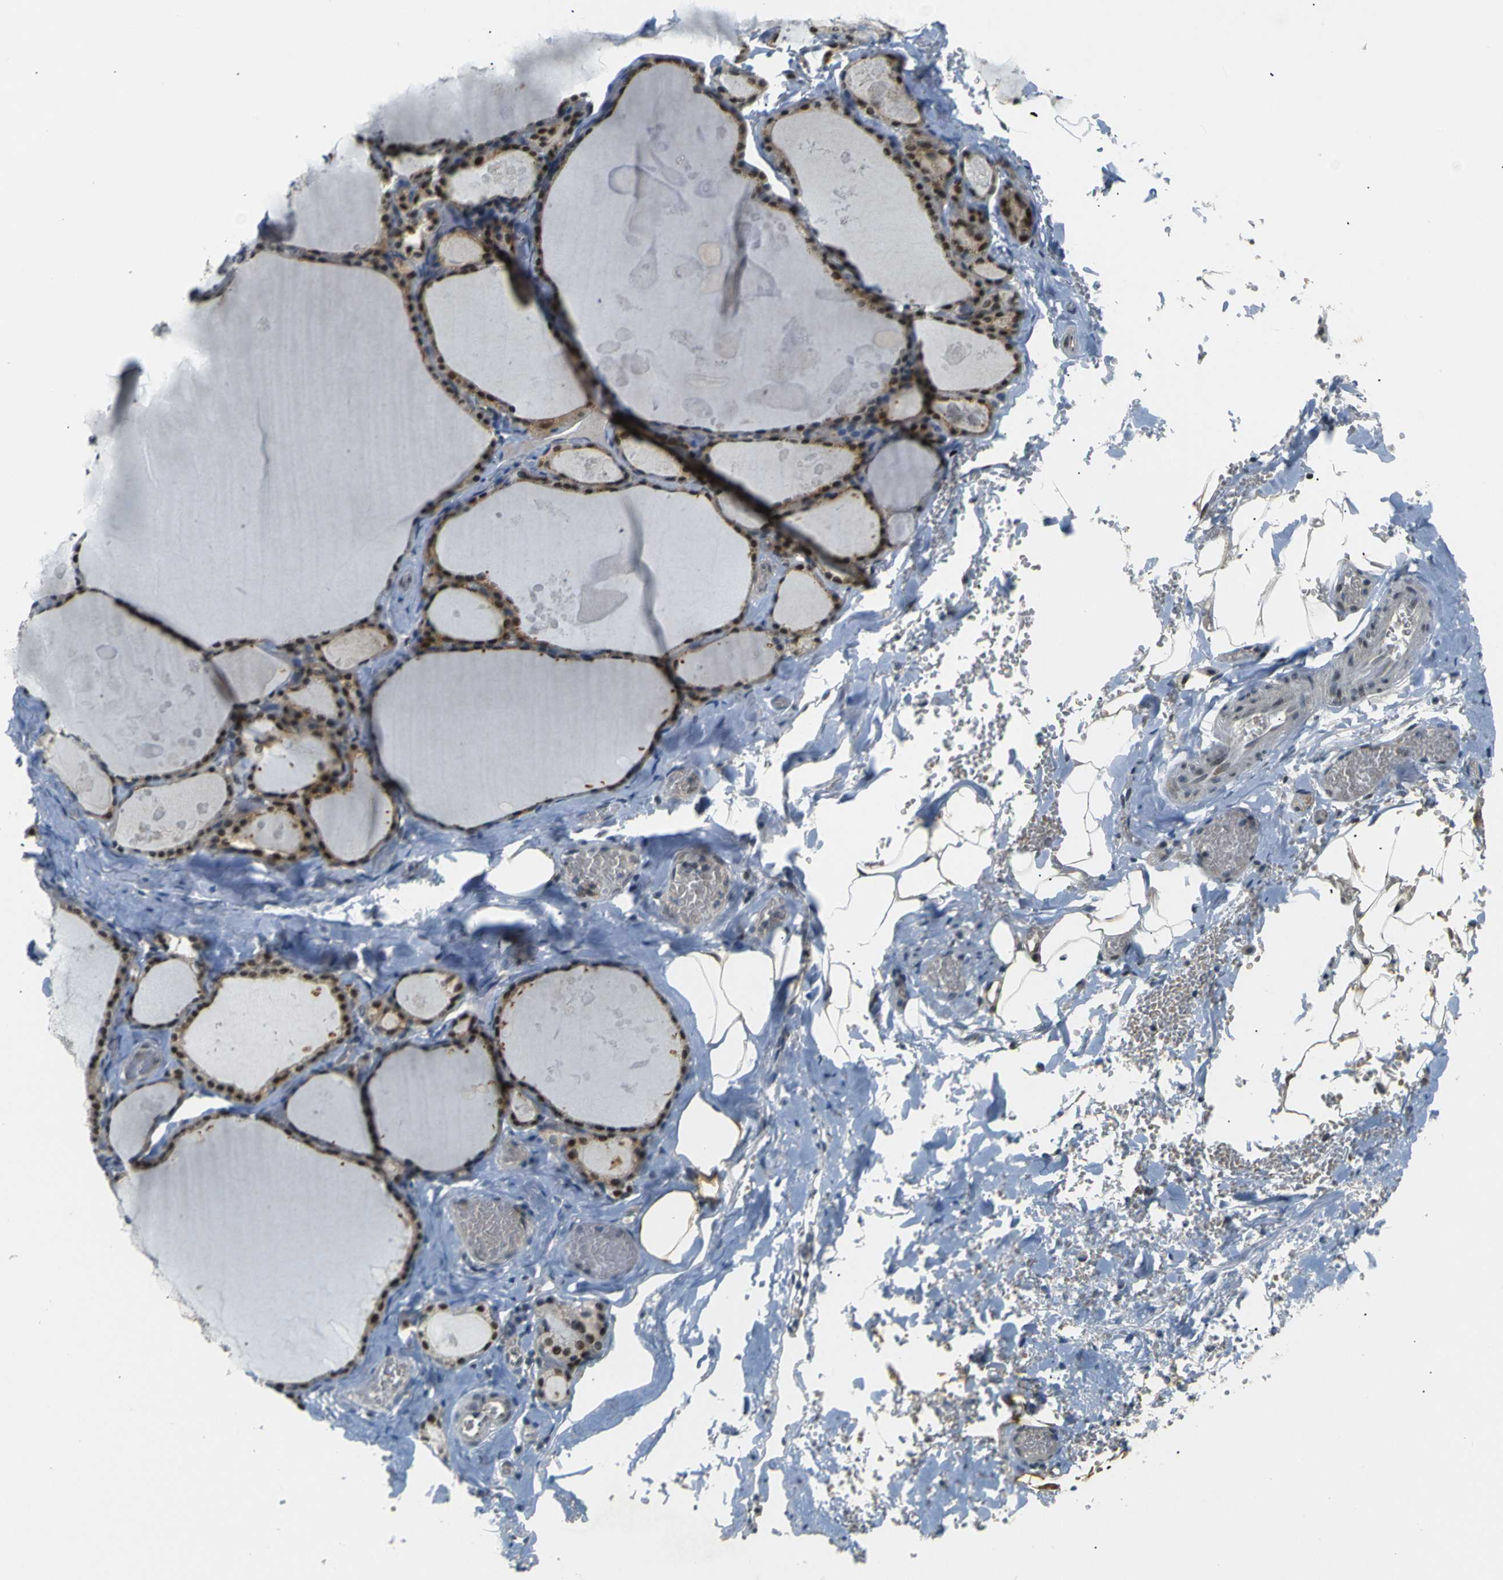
{"staining": {"intensity": "strong", "quantity": ">75%", "location": "cytoplasmic/membranous,nuclear"}, "tissue": "thyroid gland", "cell_type": "Glandular cells", "image_type": "normal", "snomed": [{"axis": "morphology", "description": "Normal tissue, NOS"}, {"axis": "topography", "description": "Thyroid gland"}], "caption": "Human thyroid gland stained with a brown dye exhibits strong cytoplasmic/membranous,nuclear positive staining in approximately >75% of glandular cells.", "gene": "SKP1", "patient": {"sex": "male", "age": 56}}